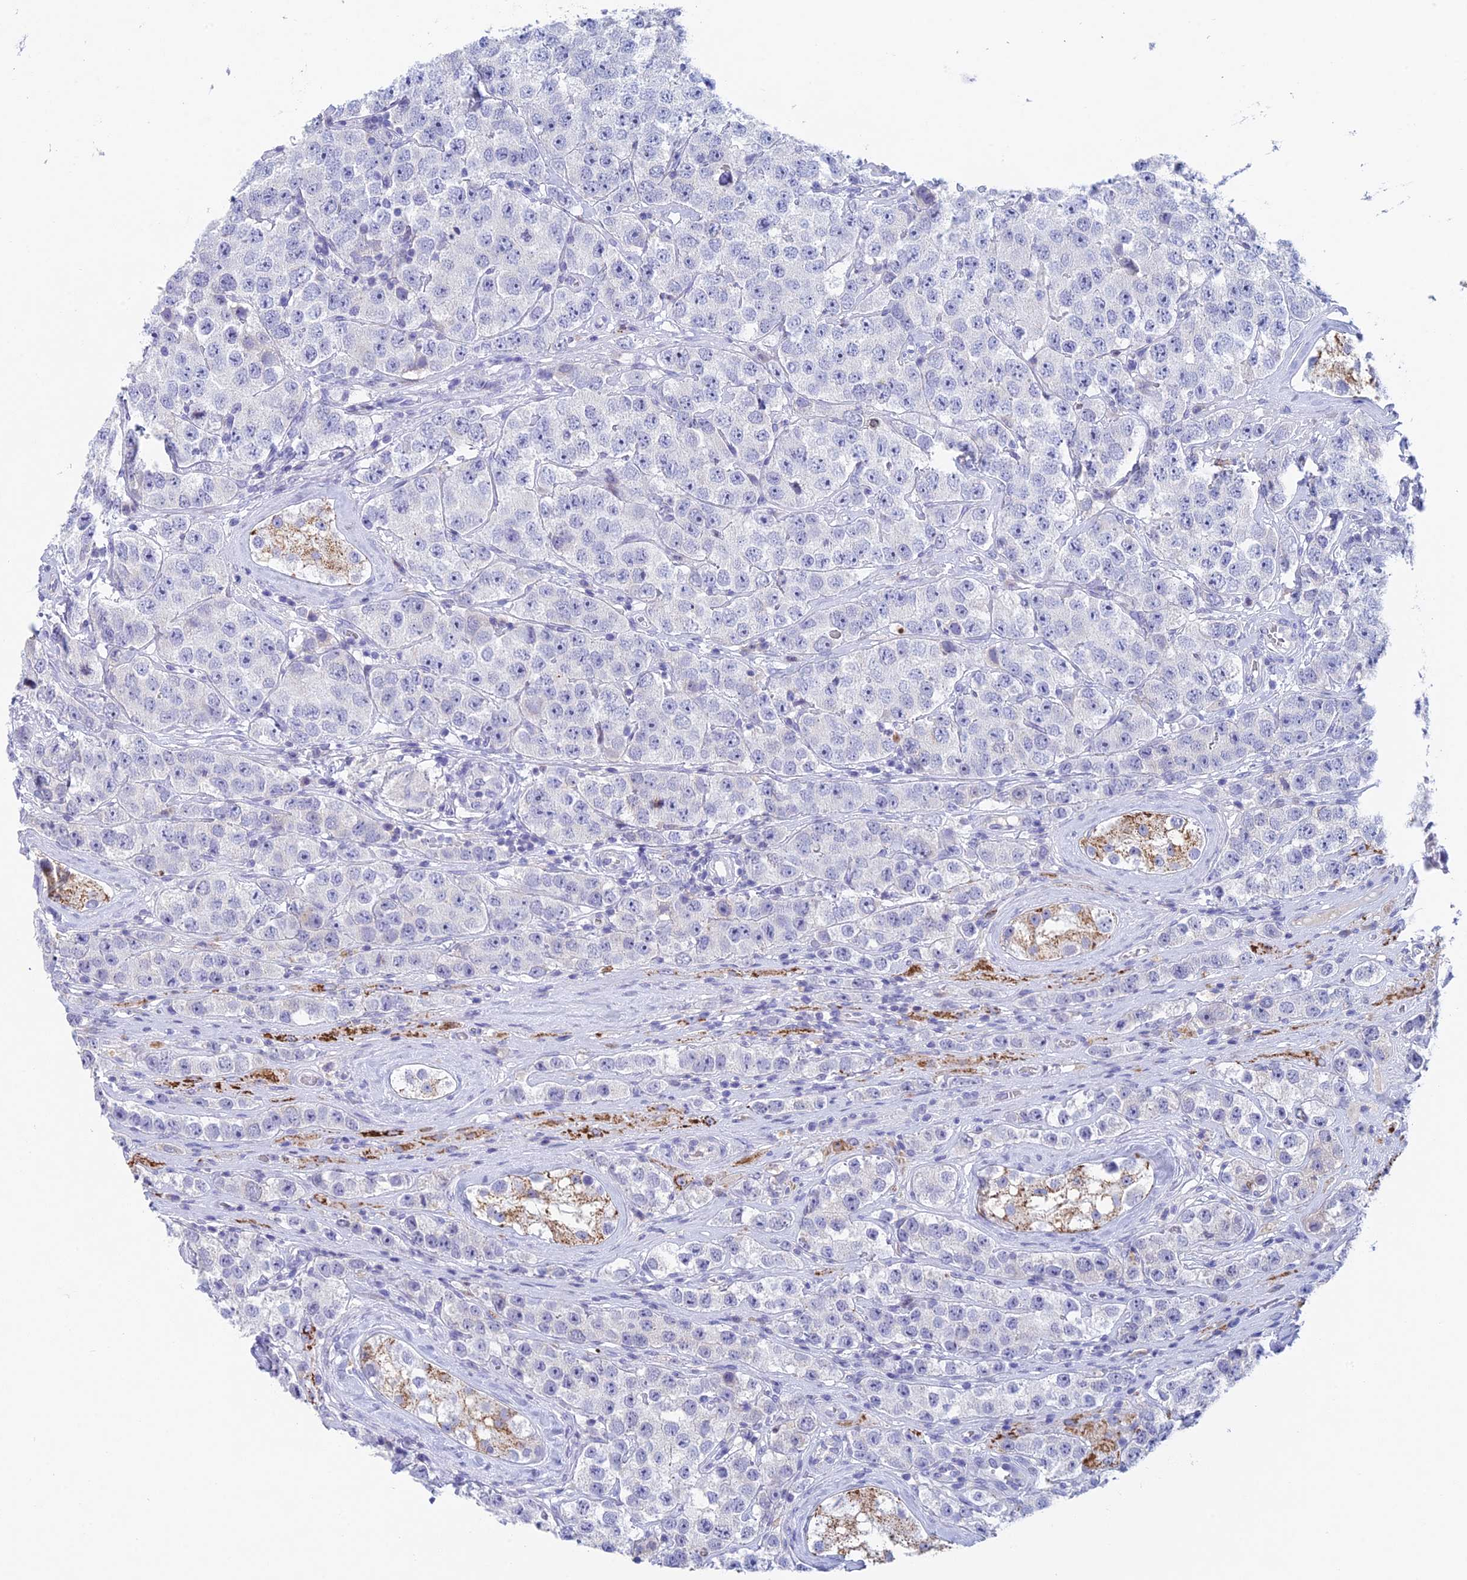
{"staining": {"intensity": "negative", "quantity": "none", "location": "none"}, "tissue": "testis cancer", "cell_type": "Tumor cells", "image_type": "cancer", "snomed": [{"axis": "morphology", "description": "Seminoma, NOS"}, {"axis": "topography", "description": "Testis"}], "caption": "This is a photomicrograph of immunohistochemistry (IHC) staining of testis seminoma, which shows no staining in tumor cells.", "gene": "REXO5", "patient": {"sex": "male", "age": 28}}